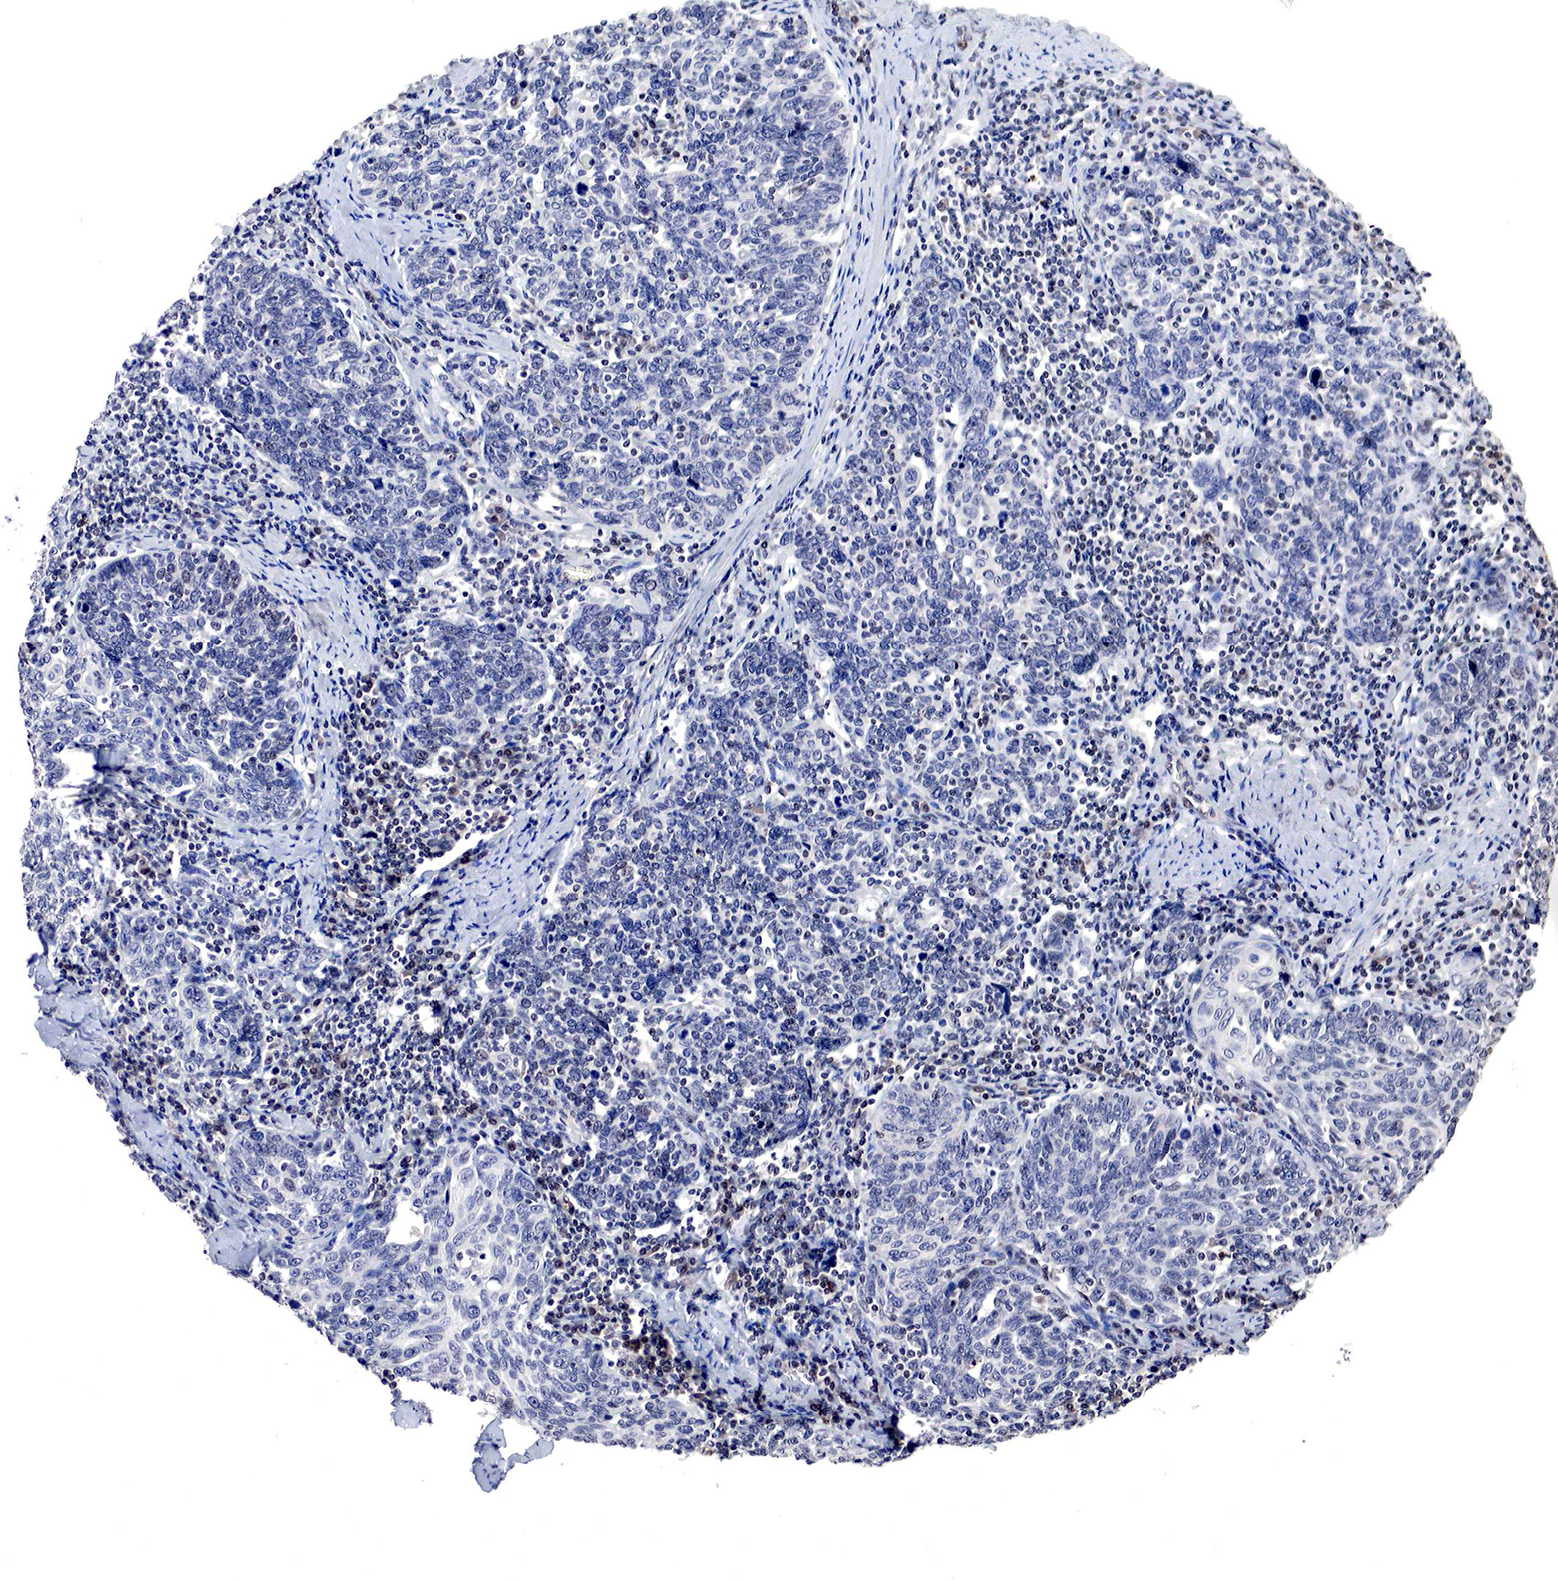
{"staining": {"intensity": "negative", "quantity": "none", "location": "none"}, "tissue": "cervical cancer", "cell_type": "Tumor cells", "image_type": "cancer", "snomed": [{"axis": "morphology", "description": "Squamous cell carcinoma, NOS"}, {"axis": "topography", "description": "Cervix"}], "caption": "Cervical cancer (squamous cell carcinoma) was stained to show a protein in brown. There is no significant expression in tumor cells.", "gene": "DACH2", "patient": {"sex": "female", "age": 41}}